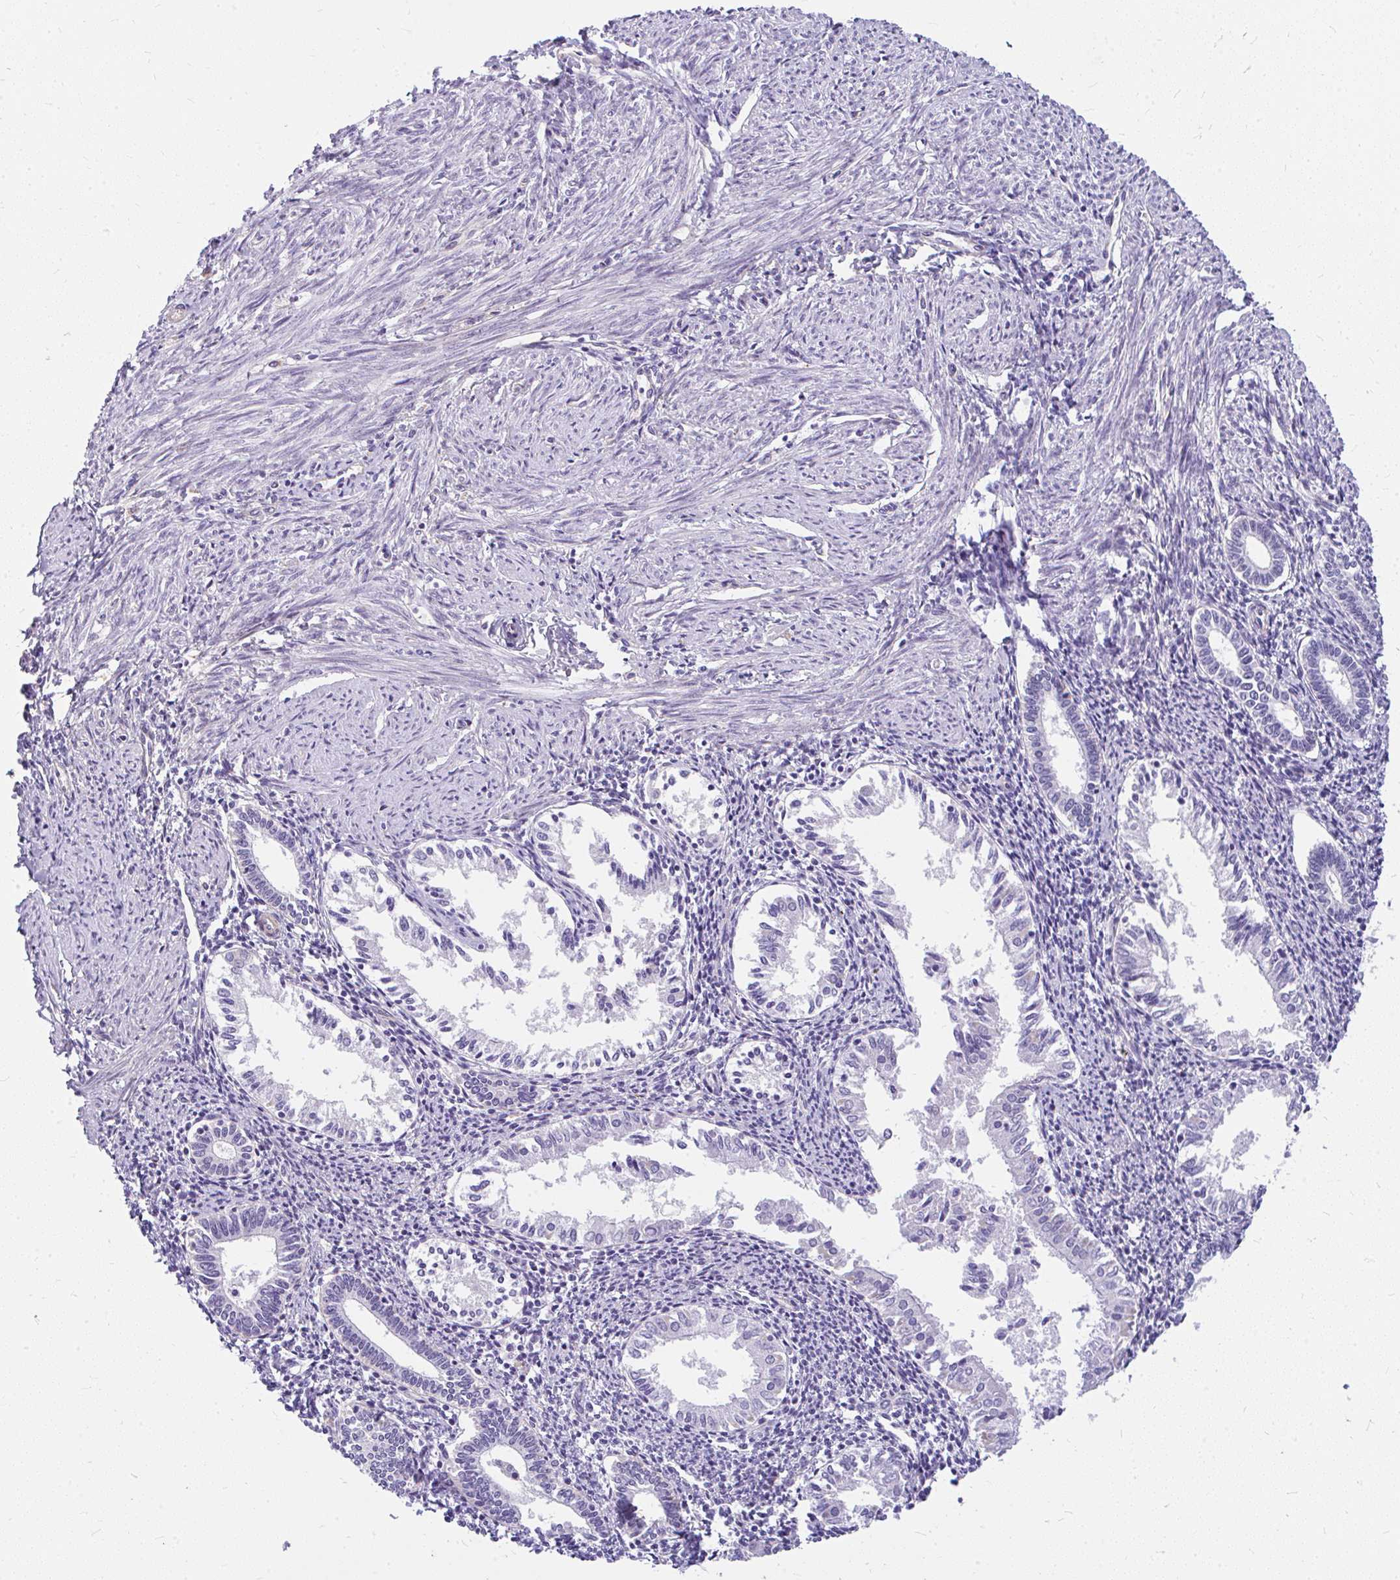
{"staining": {"intensity": "negative", "quantity": "none", "location": "none"}, "tissue": "endometrium", "cell_type": "Cells in endometrial stroma", "image_type": "normal", "snomed": [{"axis": "morphology", "description": "Normal tissue, NOS"}, {"axis": "topography", "description": "Endometrium"}], "caption": "Cells in endometrial stroma show no significant positivity in benign endometrium.", "gene": "FAM83C", "patient": {"sex": "female", "age": 41}}